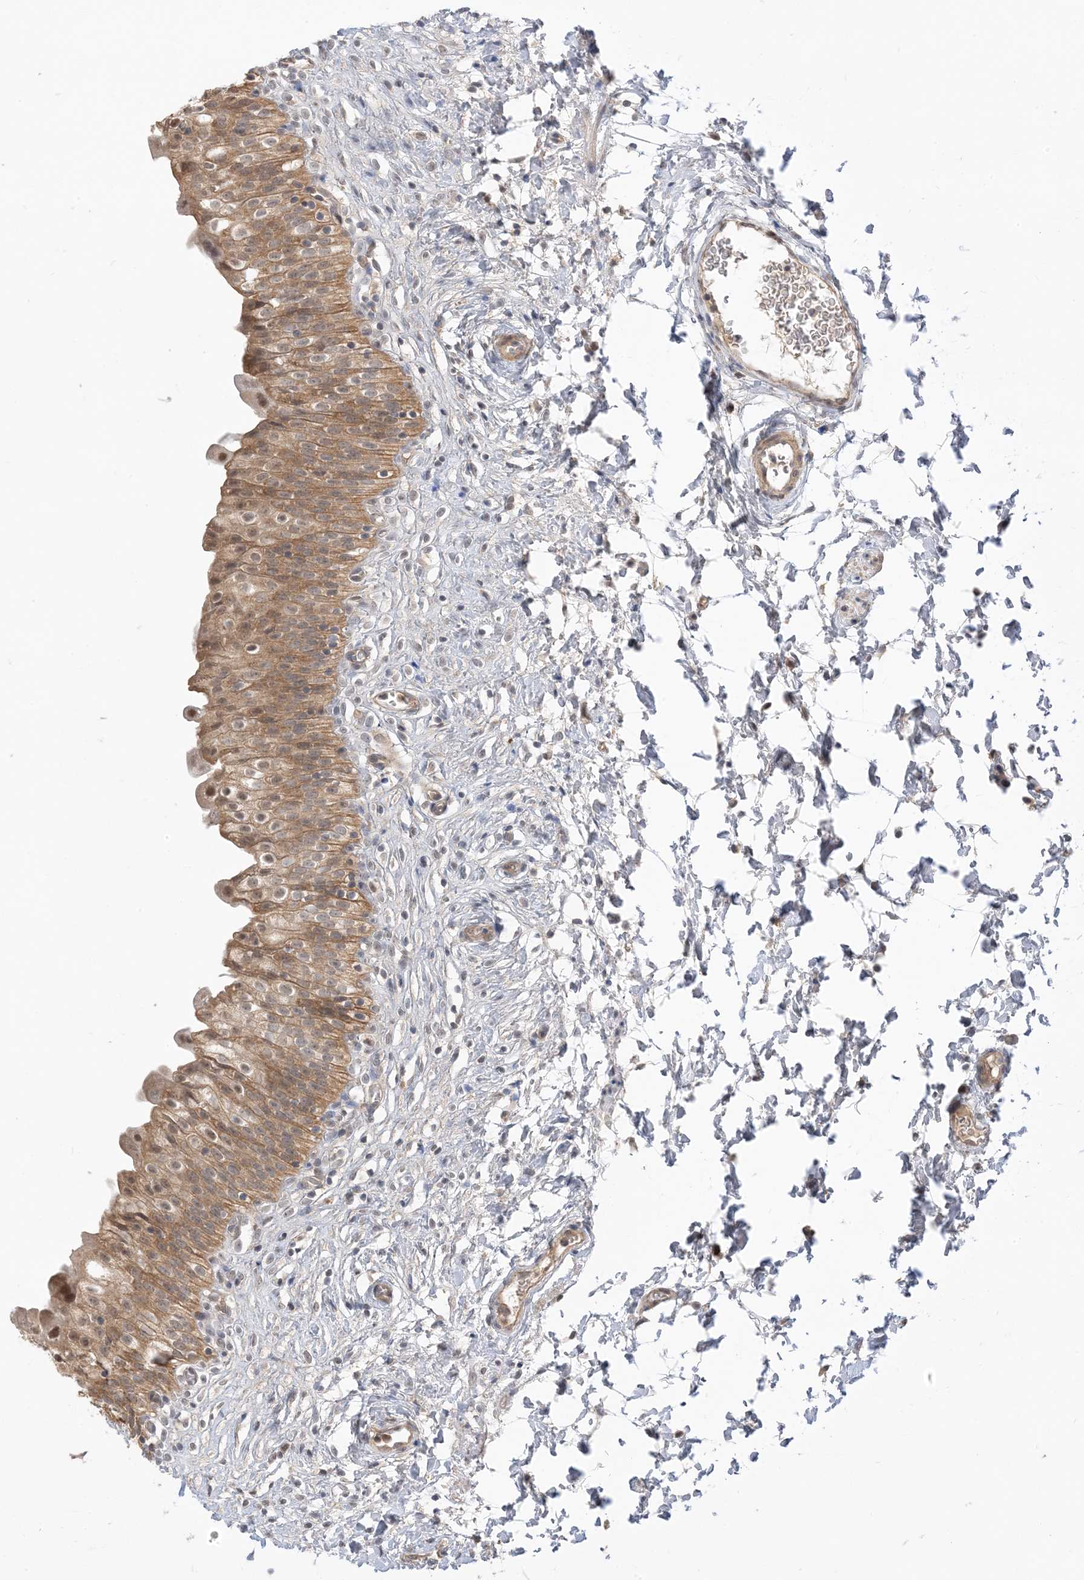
{"staining": {"intensity": "moderate", "quantity": ">75%", "location": "cytoplasmic/membranous"}, "tissue": "urinary bladder", "cell_type": "Urothelial cells", "image_type": "normal", "snomed": [{"axis": "morphology", "description": "Normal tissue, NOS"}, {"axis": "topography", "description": "Urinary bladder"}], "caption": "The histopathology image displays immunohistochemical staining of benign urinary bladder. There is moderate cytoplasmic/membranous staining is identified in approximately >75% of urothelial cells. (DAB (3,3'-diaminobenzidine) IHC, brown staining for protein, blue staining for nuclei).", "gene": "WDR26", "patient": {"sex": "male", "age": 55}}